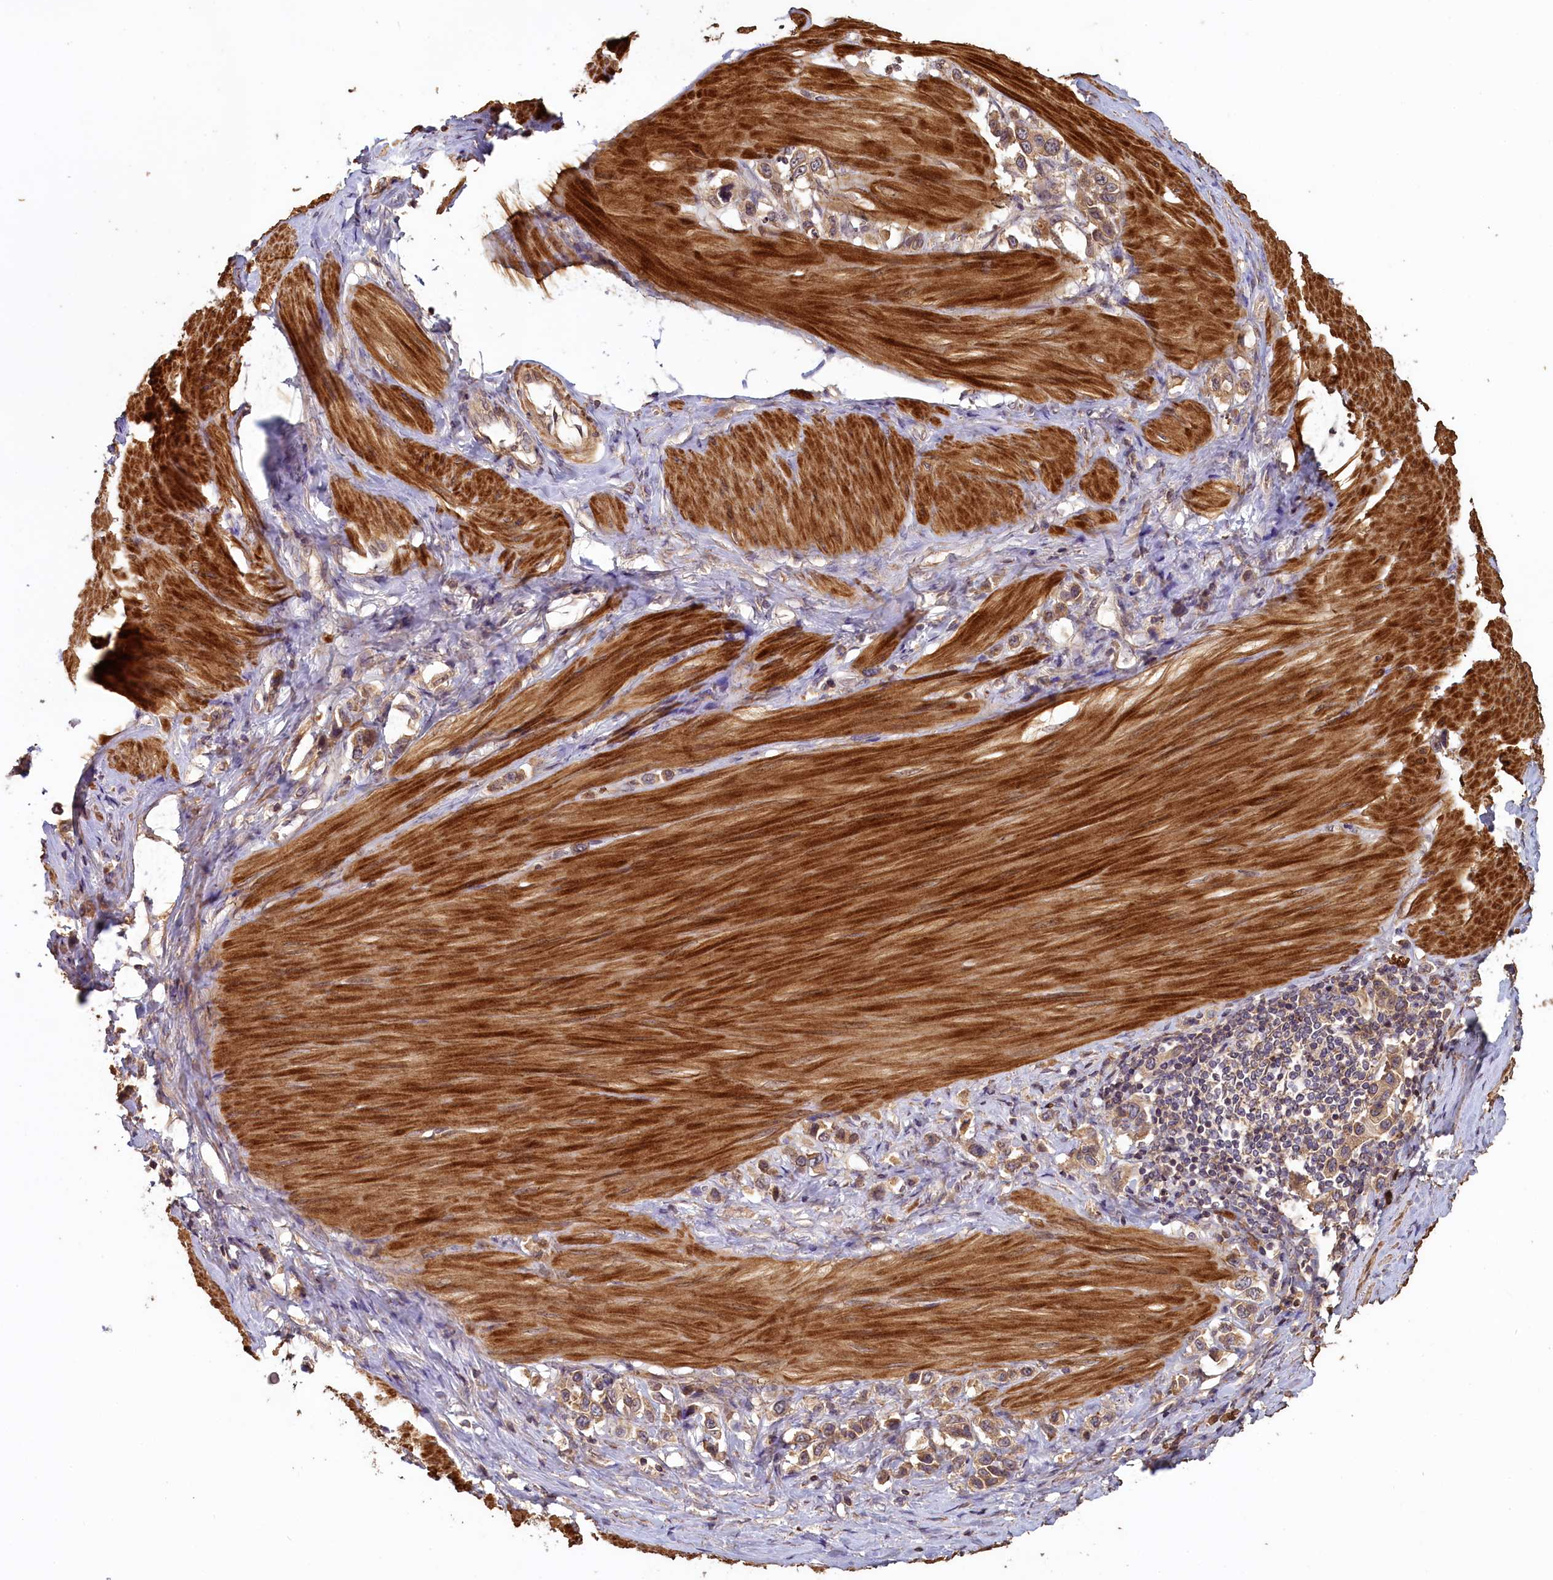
{"staining": {"intensity": "moderate", "quantity": ">75%", "location": "cytoplasmic/membranous"}, "tissue": "stomach cancer", "cell_type": "Tumor cells", "image_type": "cancer", "snomed": [{"axis": "morphology", "description": "Adenocarcinoma, NOS"}, {"axis": "topography", "description": "Stomach"}], "caption": "Stomach cancer (adenocarcinoma) stained with immunohistochemistry (IHC) displays moderate cytoplasmic/membranous expression in about >75% of tumor cells.", "gene": "NUDT6", "patient": {"sex": "female", "age": 65}}